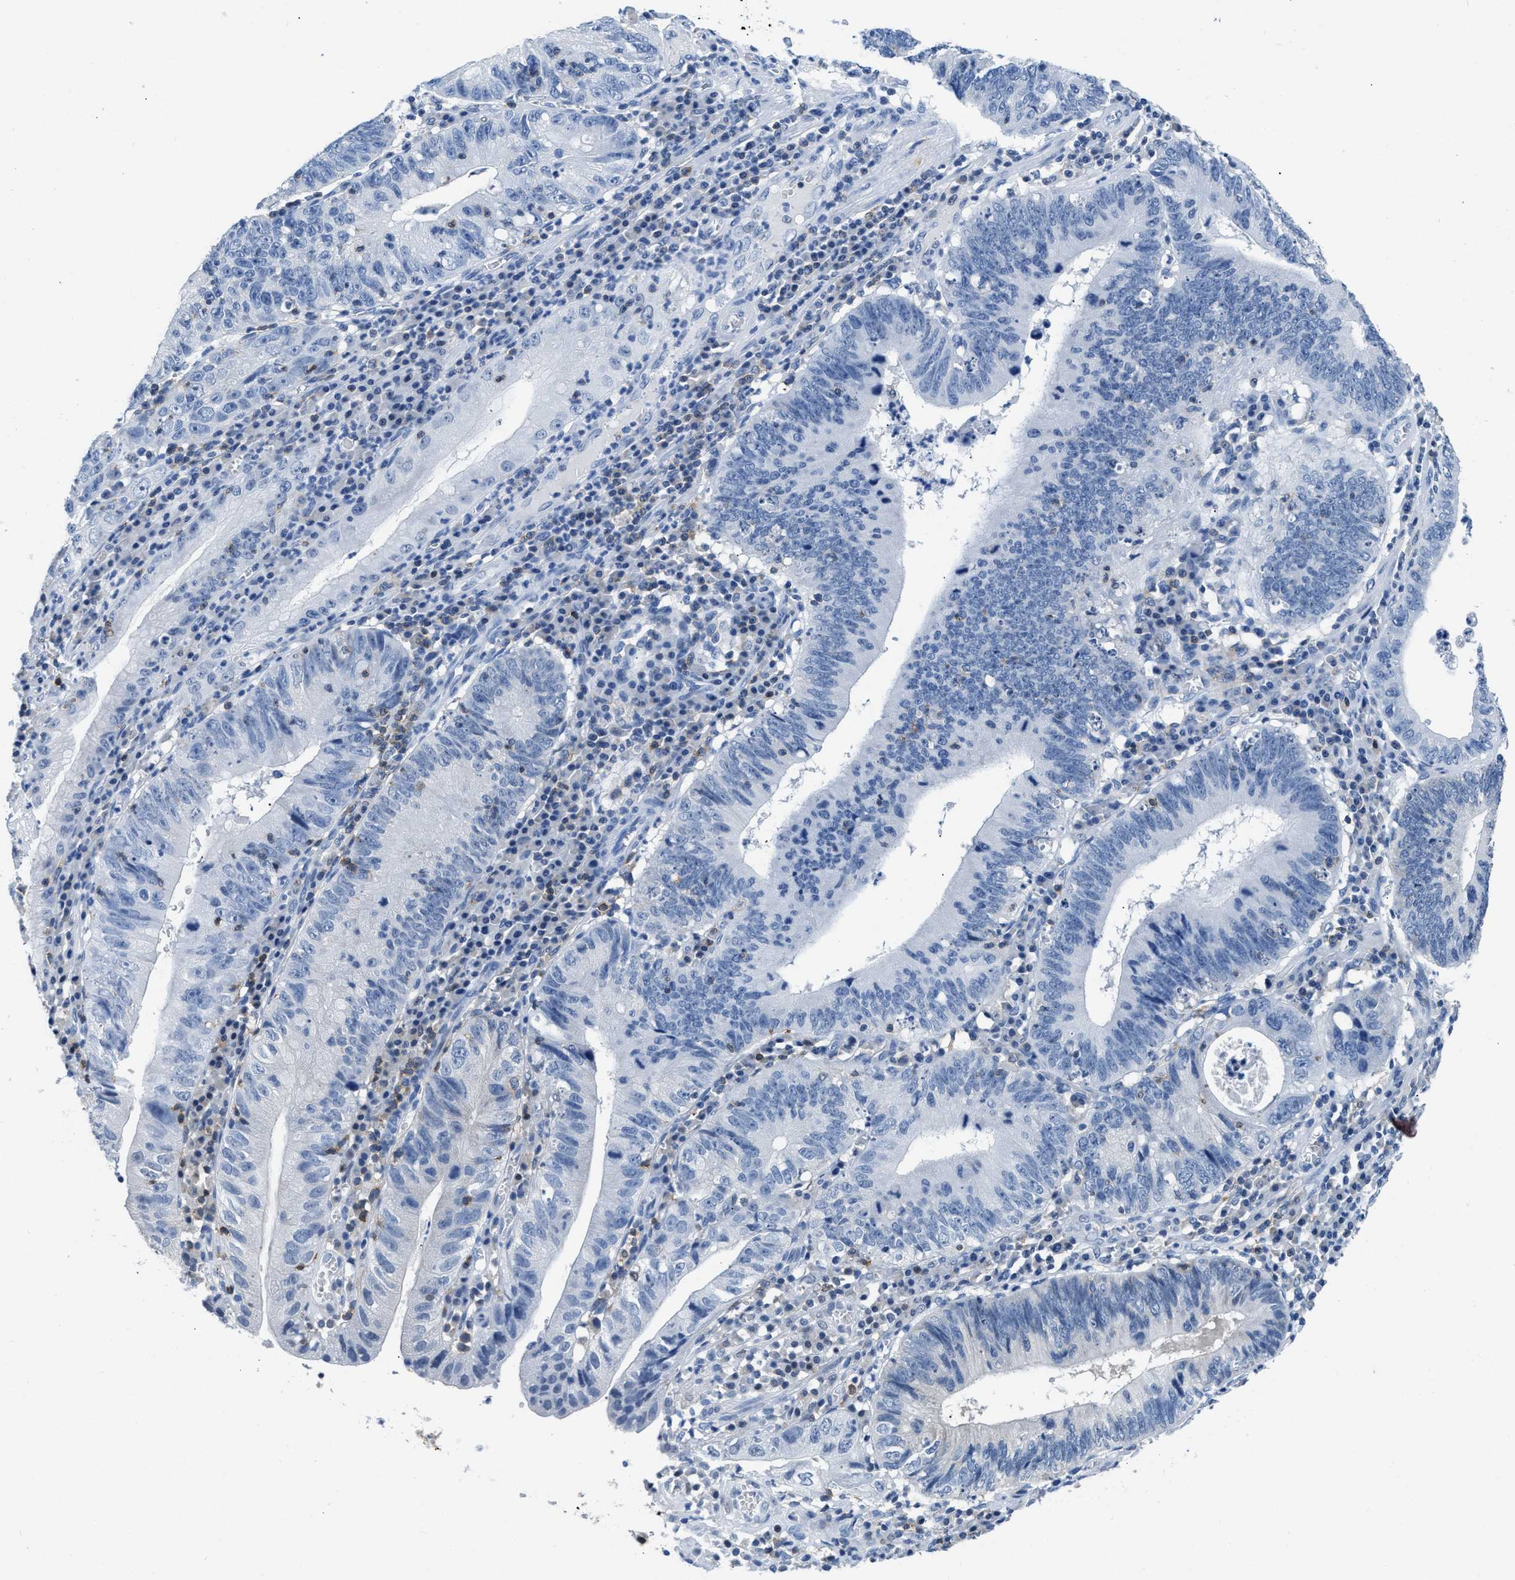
{"staining": {"intensity": "negative", "quantity": "none", "location": "none"}, "tissue": "stomach cancer", "cell_type": "Tumor cells", "image_type": "cancer", "snomed": [{"axis": "morphology", "description": "Adenocarcinoma, NOS"}, {"axis": "topography", "description": "Stomach"}], "caption": "Immunohistochemical staining of adenocarcinoma (stomach) displays no significant staining in tumor cells.", "gene": "NFATC2", "patient": {"sex": "male", "age": 59}}